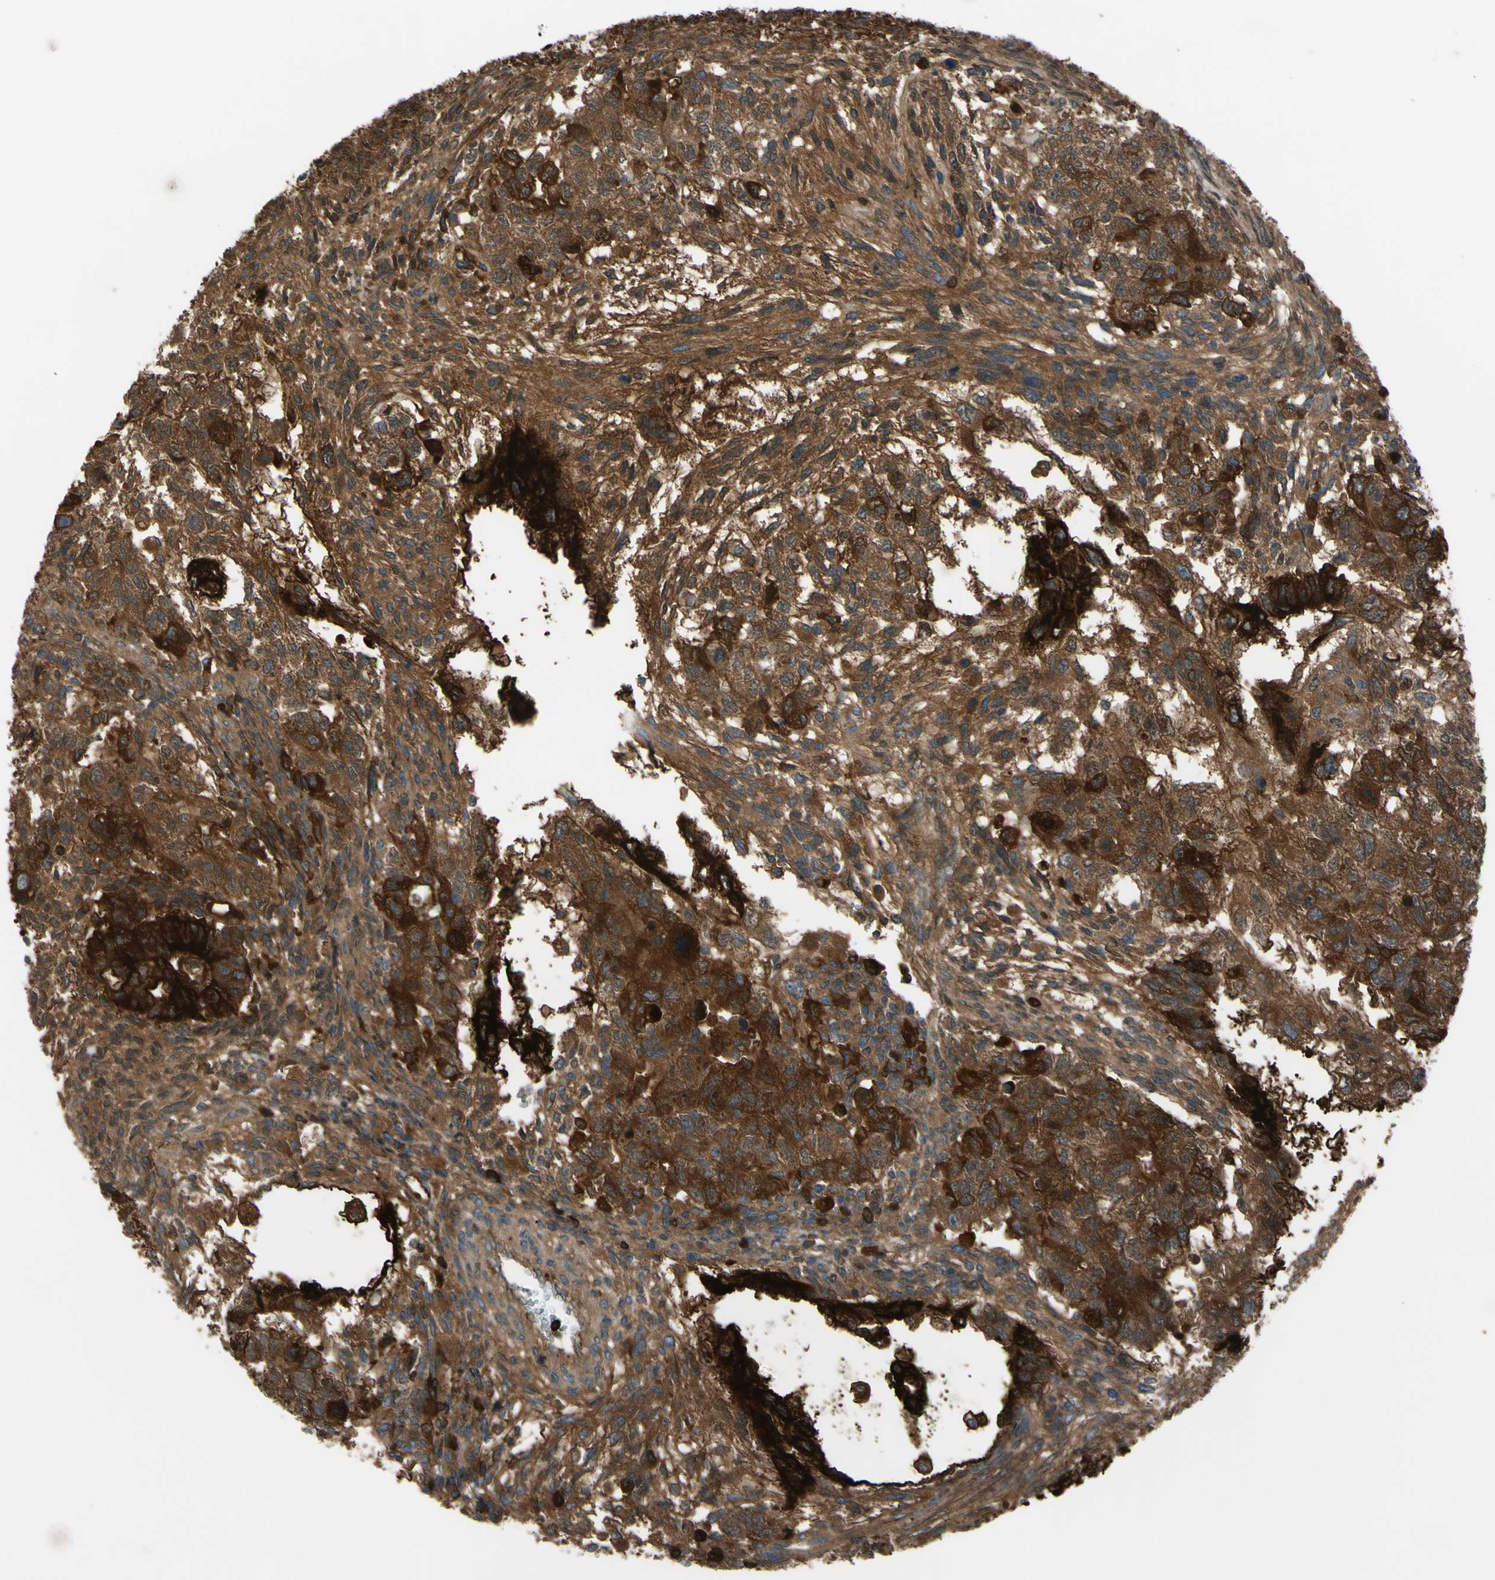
{"staining": {"intensity": "strong", "quantity": ">75%", "location": "cytoplasmic/membranous"}, "tissue": "testis cancer", "cell_type": "Tumor cells", "image_type": "cancer", "snomed": [{"axis": "morphology", "description": "Normal tissue, NOS"}, {"axis": "morphology", "description": "Carcinoma, Embryonal, NOS"}, {"axis": "topography", "description": "Testis"}], "caption": "Embryonal carcinoma (testis) stained with a brown dye exhibits strong cytoplasmic/membranous positive positivity in approximately >75% of tumor cells.", "gene": "AFP", "patient": {"sex": "male", "age": 36}}